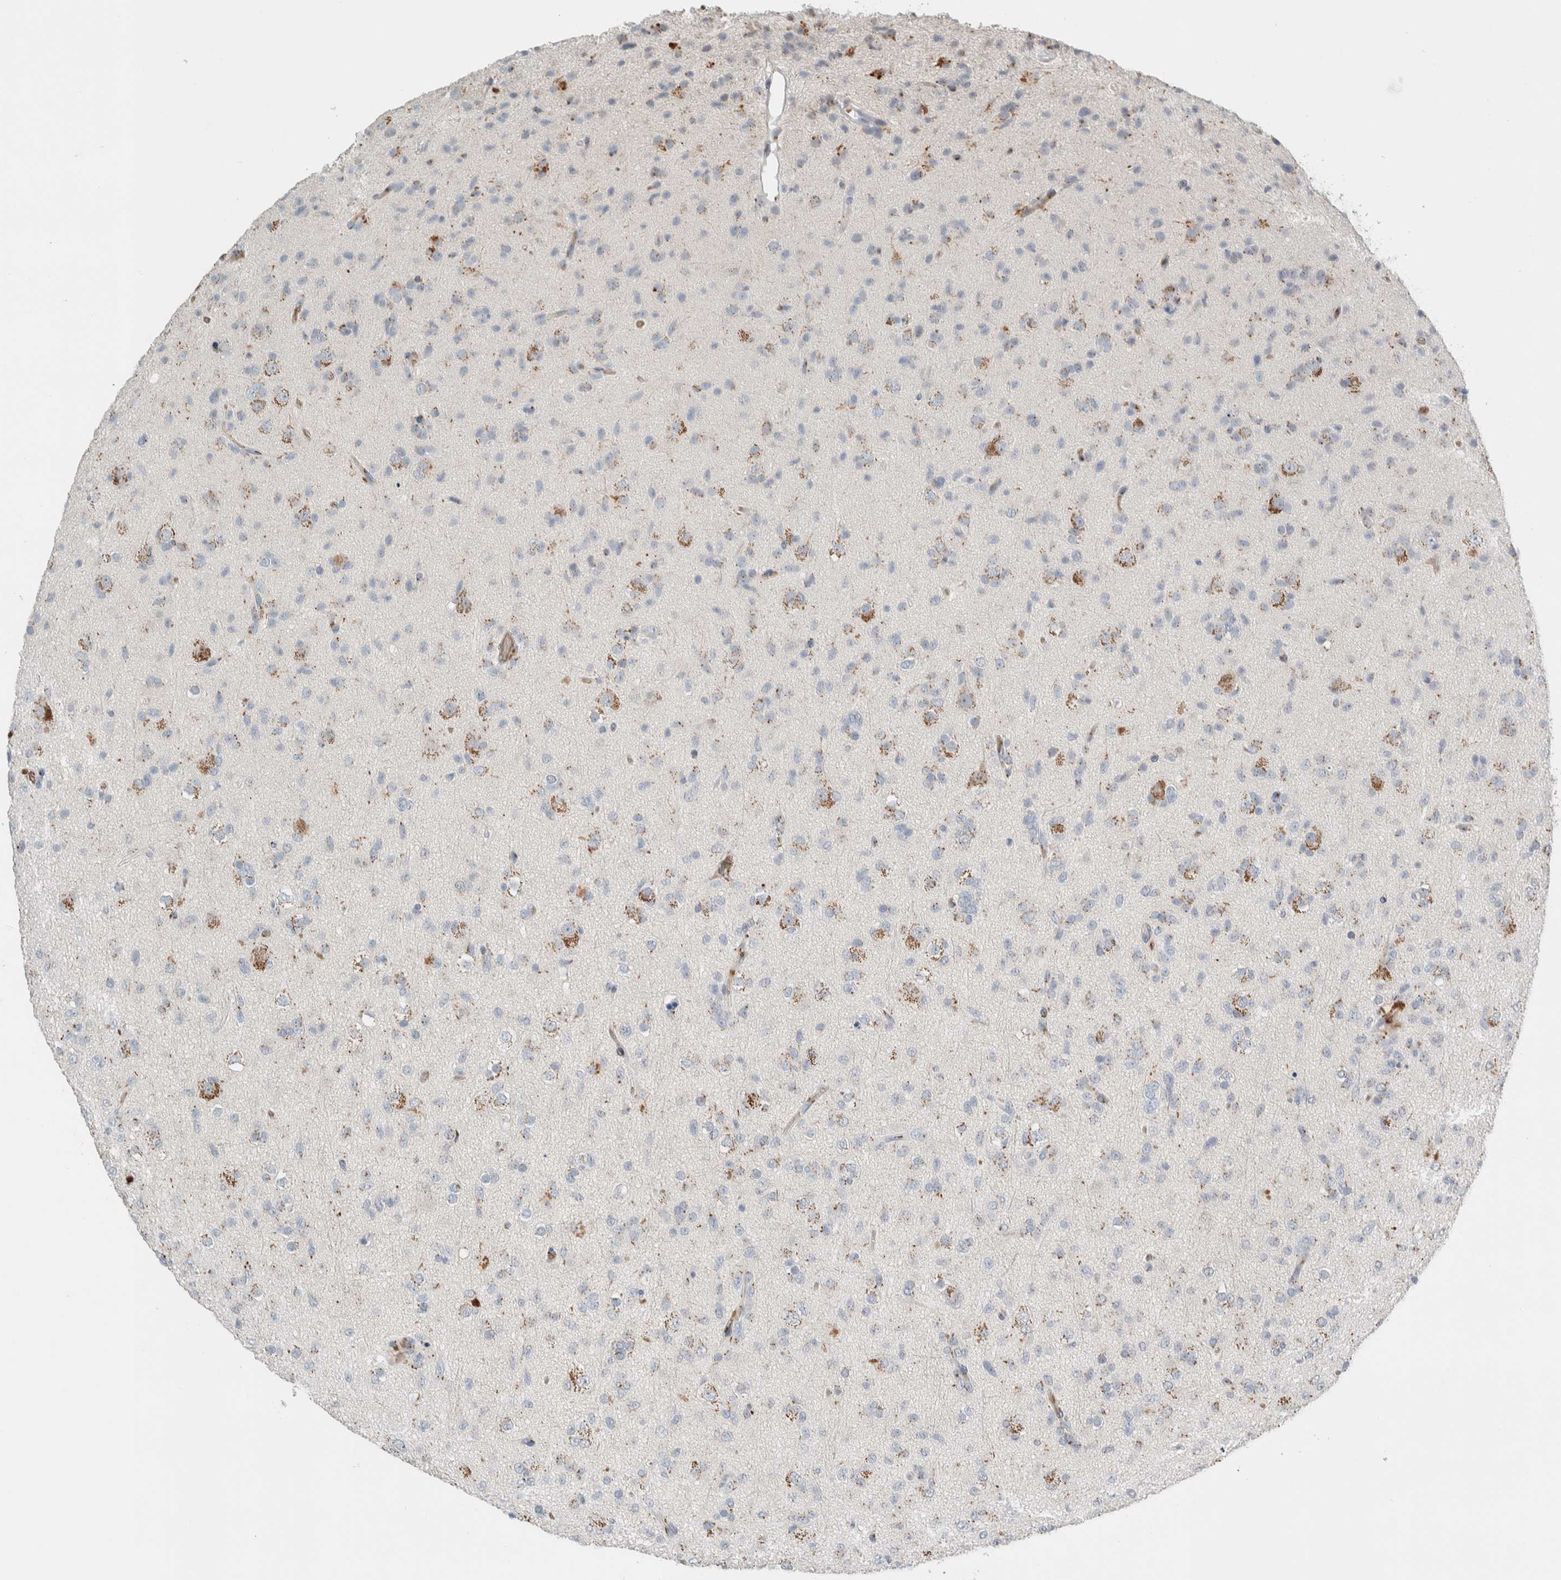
{"staining": {"intensity": "weak", "quantity": "<25%", "location": "cytoplasmic/membranous"}, "tissue": "glioma", "cell_type": "Tumor cells", "image_type": "cancer", "snomed": [{"axis": "morphology", "description": "Glioma, malignant, Low grade"}, {"axis": "topography", "description": "Brain"}], "caption": "High power microscopy histopathology image of an immunohistochemistry histopathology image of malignant glioma (low-grade), revealing no significant staining in tumor cells. (DAB (3,3'-diaminobenzidine) immunohistochemistry (IHC), high magnification).", "gene": "SLC38A10", "patient": {"sex": "male", "age": 65}}